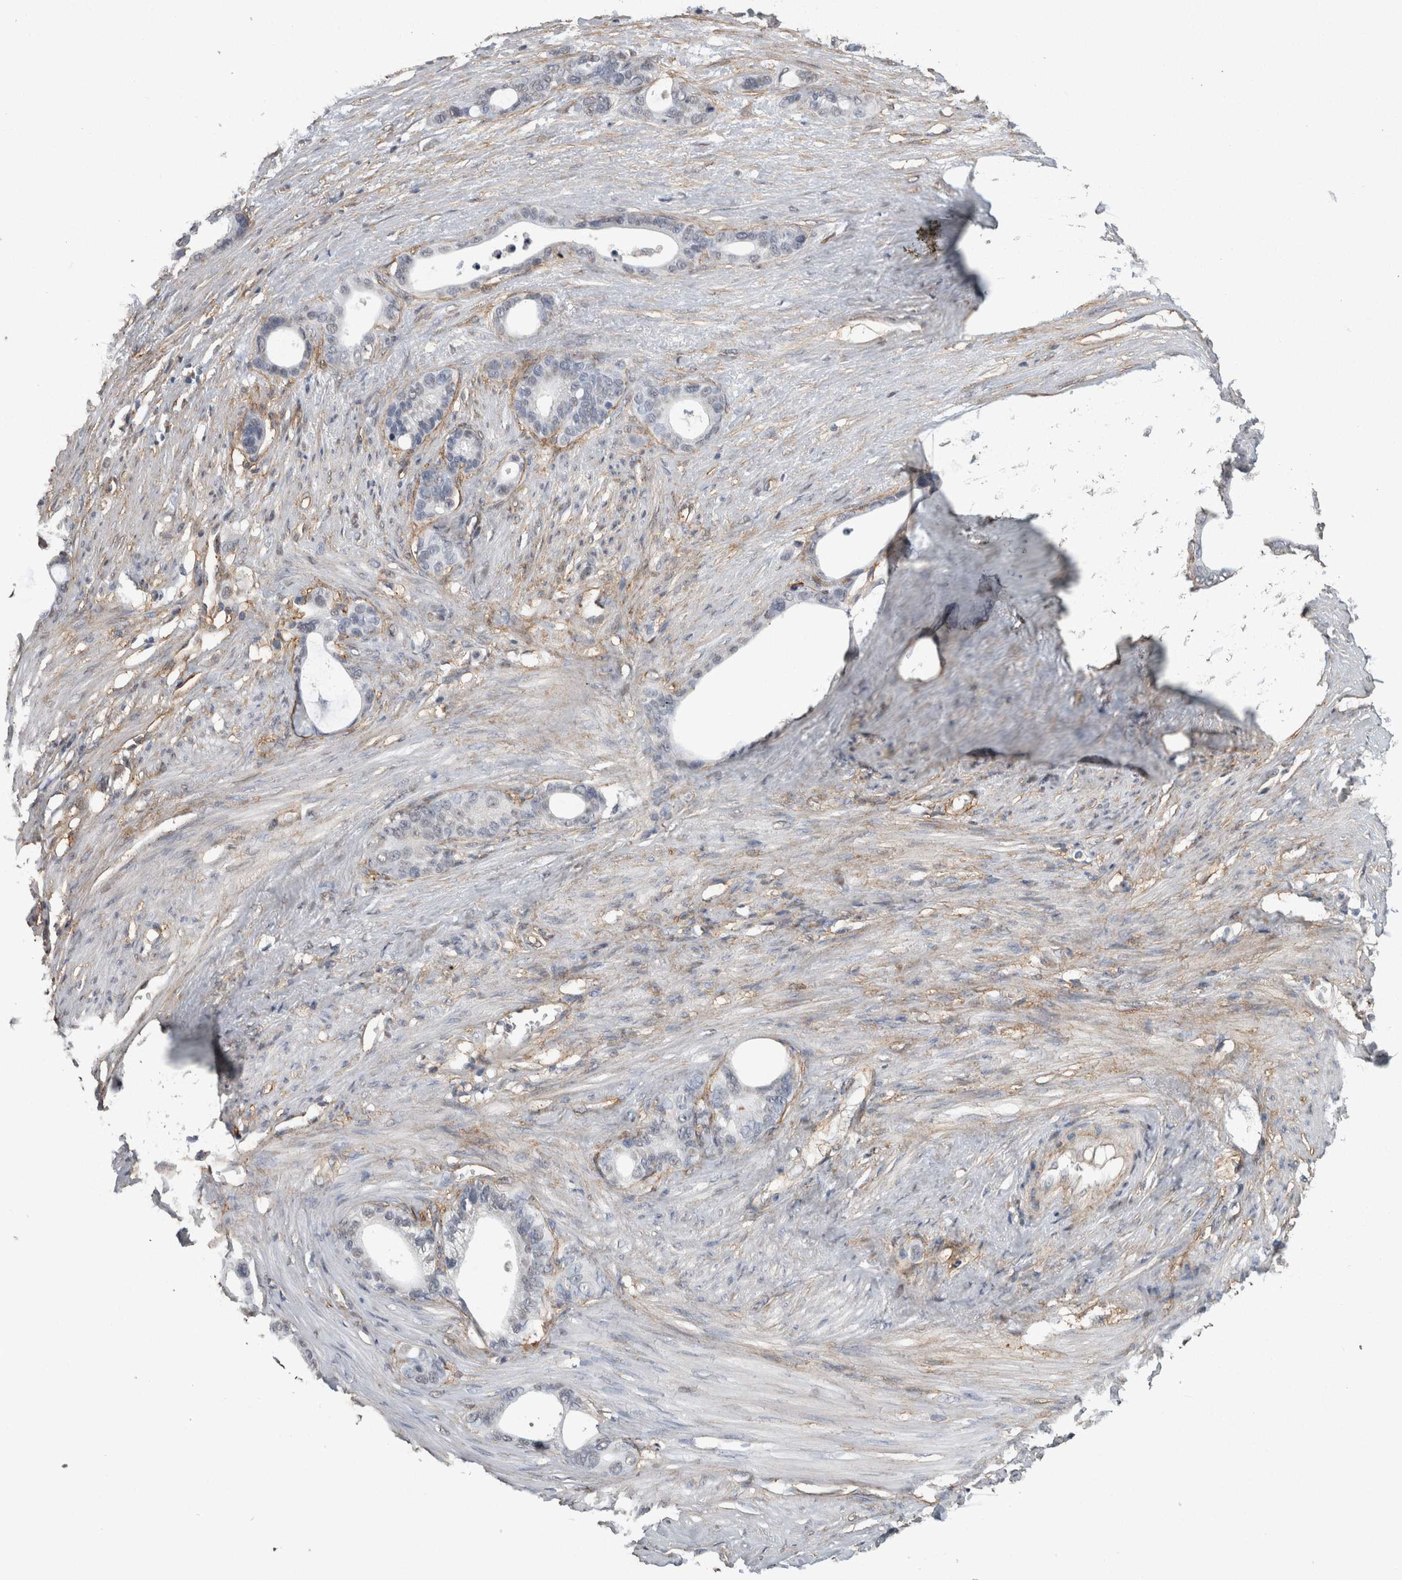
{"staining": {"intensity": "negative", "quantity": "none", "location": "none"}, "tissue": "stomach cancer", "cell_type": "Tumor cells", "image_type": "cancer", "snomed": [{"axis": "morphology", "description": "Adenocarcinoma, NOS"}, {"axis": "topography", "description": "Stomach"}], "caption": "This is a image of immunohistochemistry staining of stomach cancer (adenocarcinoma), which shows no positivity in tumor cells.", "gene": "RECK", "patient": {"sex": "female", "age": 75}}